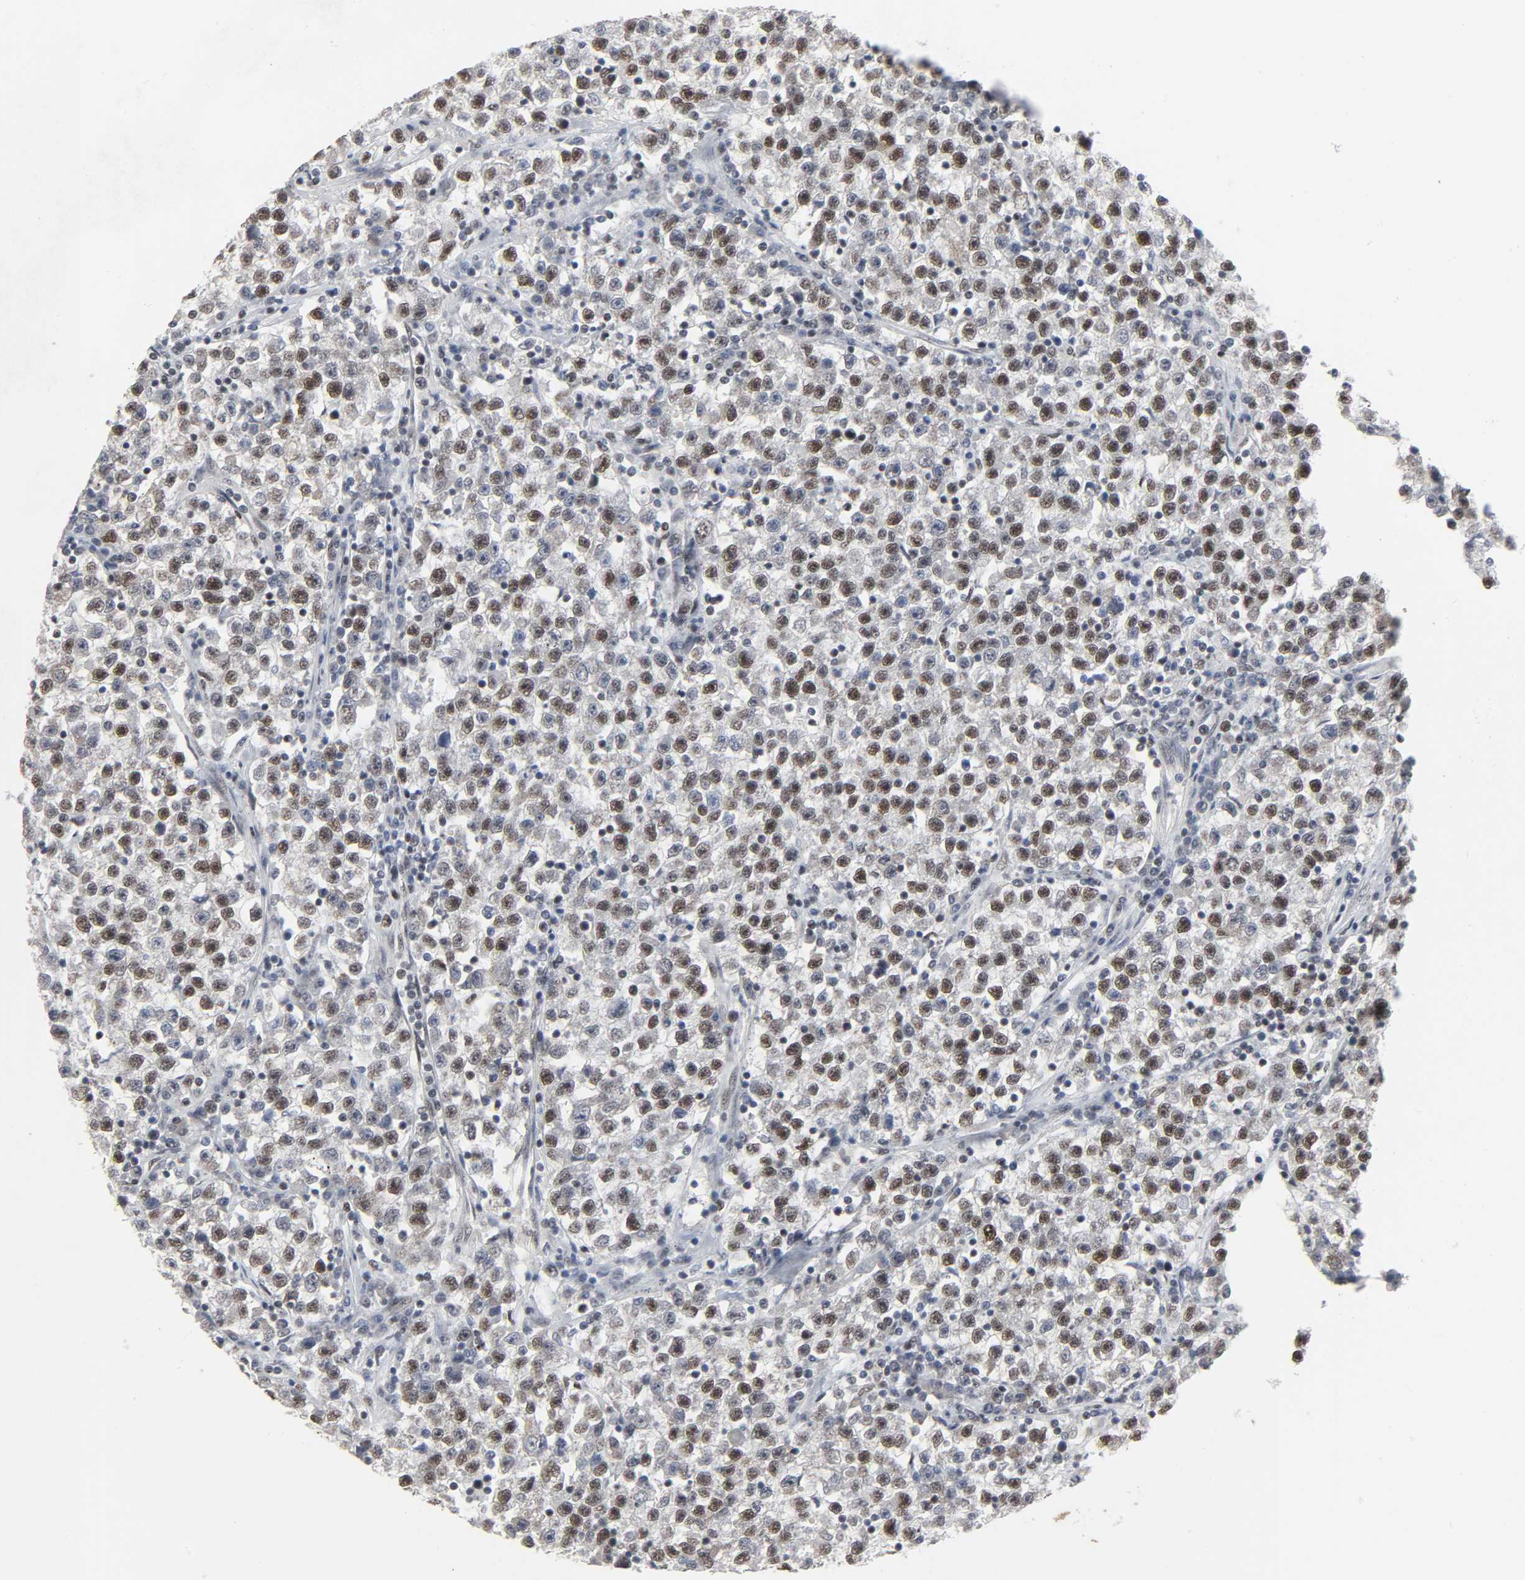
{"staining": {"intensity": "strong", "quantity": "25%-75%", "location": "nuclear"}, "tissue": "testis cancer", "cell_type": "Tumor cells", "image_type": "cancer", "snomed": [{"axis": "morphology", "description": "Seminoma, NOS"}, {"axis": "topography", "description": "Testis"}], "caption": "IHC of testis cancer shows high levels of strong nuclear positivity in approximately 25%-75% of tumor cells. Using DAB (3,3'-diaminobenzidine) (brown) and hematoxylin (blue) stains, captured at high magnification using brightfield microscopy.", "gene": "MUC1", "patient": {"sex": "male", "age": 22}}